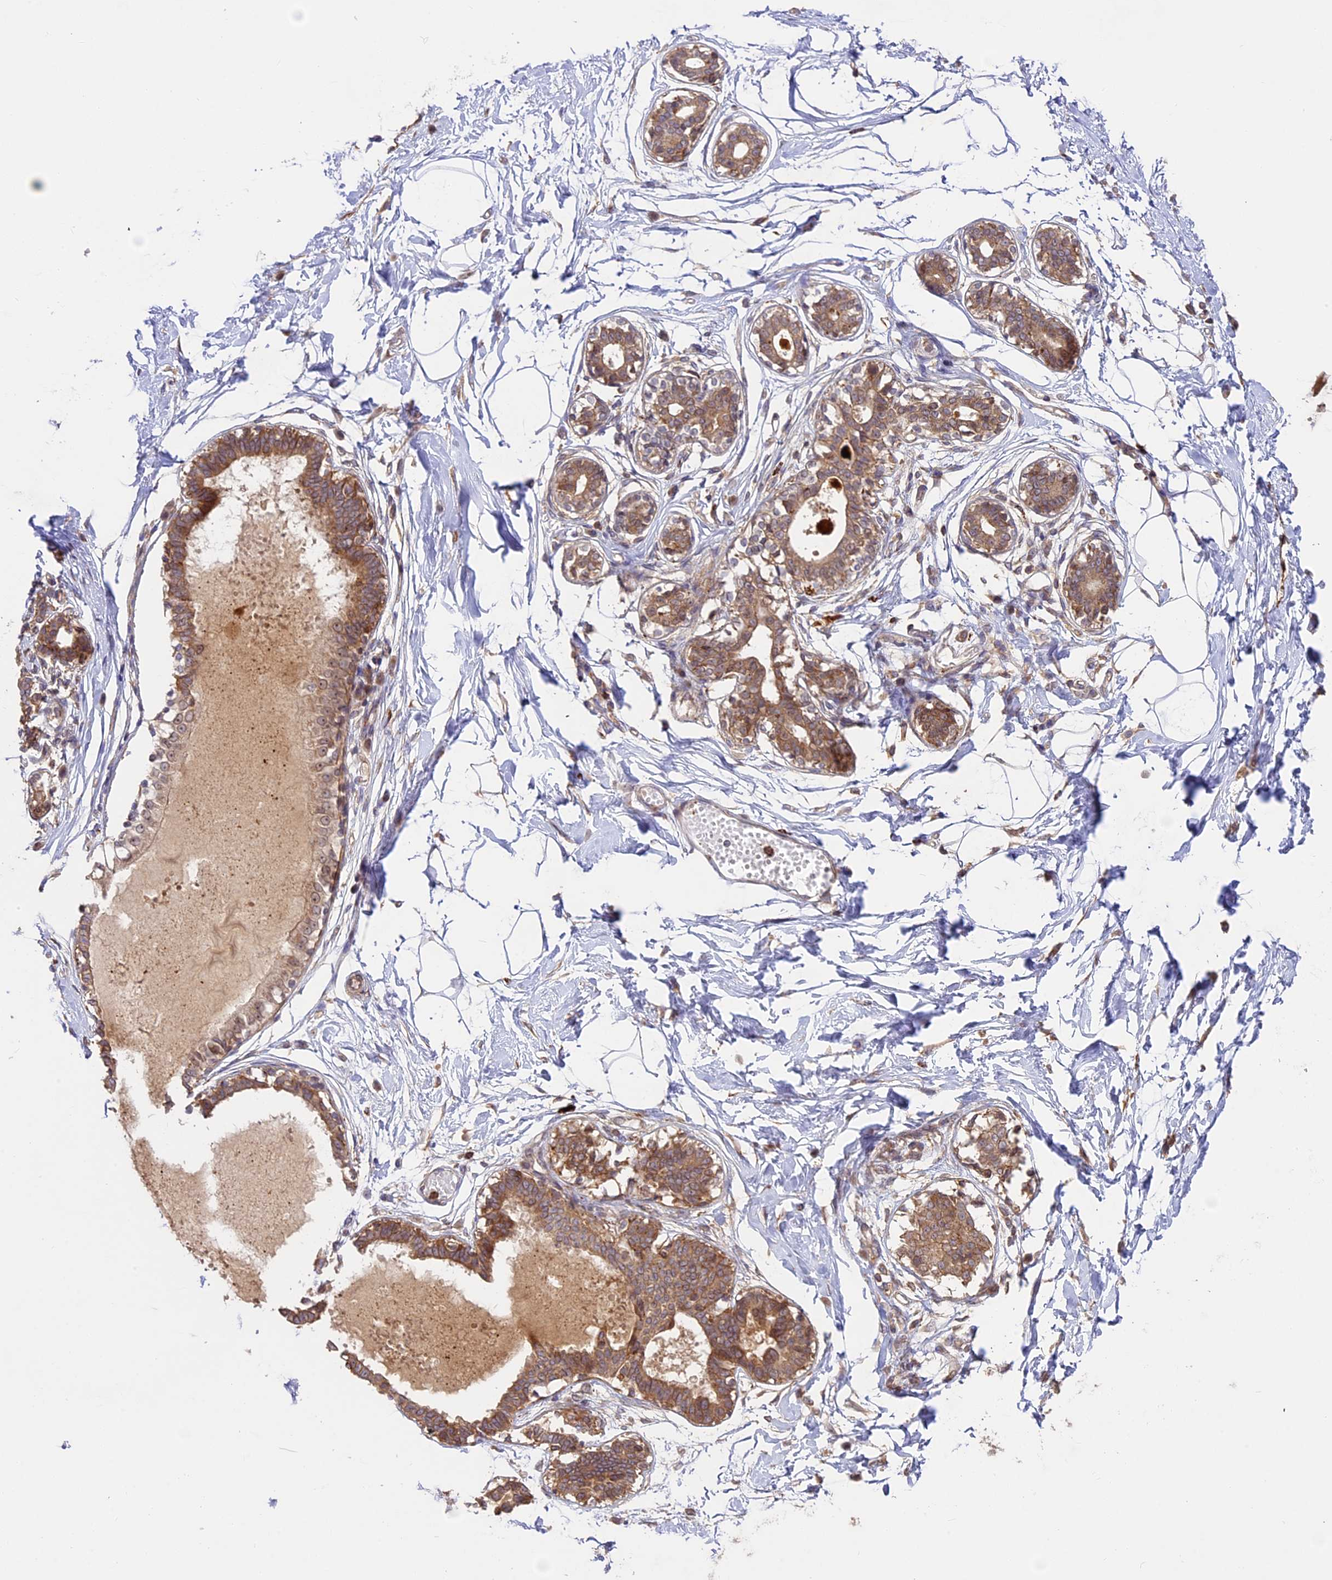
{"staining": {"intensity": "weak", "quantity": "25%-75%", "location": "cytoplasmic/membranous"}, "tissue": "breast", "cell_type": "Adipocytes", "image_type": "normal", "snomed": [{"axis": "morphology", "description": "Normal tissue, NOS"}, {"axis": "topography", "description": "Breast"}], "caption": "Immunohistochemical staining of unremarkable human breast shows weak cytoplasmic/membranous protein staining in about 25%-75% of adipocytes. The staining was performed using DAB to visualize the protein expression in brown, while the nuclei were stained in blue with hematoxylin (Magnification: 20x).", "gene": "DGKH", "patient": {"sex": "female", "age": 45}}